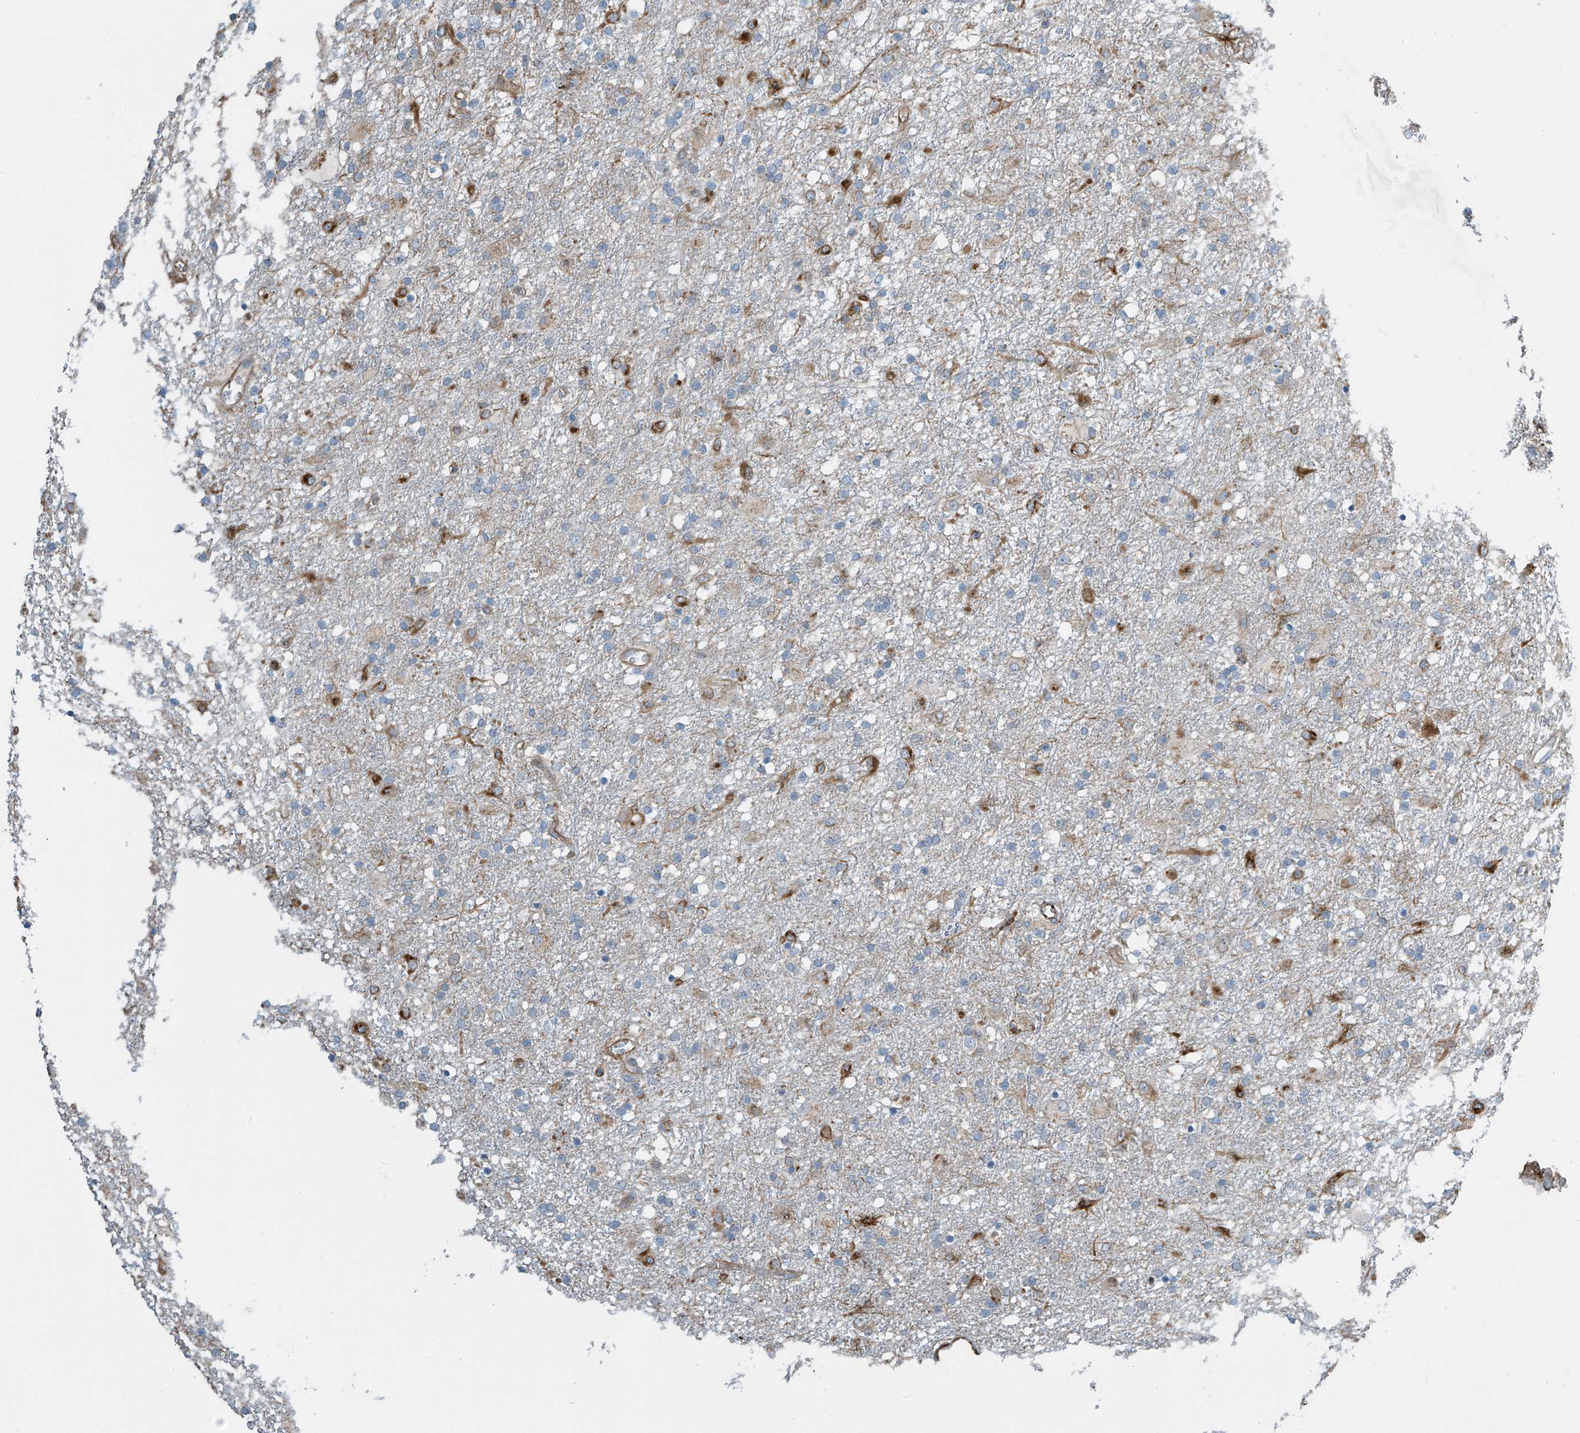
{"staining": {"intensity": "negative", "quantity": "none", "location": "none"}, "tissue": "glioma", "cell_type": "Tumor cells", "image_type": "cancer", "snomed": [{"axis": "morphology", "description": "Glioma, malignant, Low grade"}, {"axis": "topography", "description": "Brain"}], "caption": "Immunohistochemistry (IHC) histopathology image of neoplastic tissue: human malignant glioma (low-grade) stained with DAB (3,3'-diaminobenzidine) displays no significant protein staining in tumor cells. Nuclei are stained in blue.", "gene": "SH3BGRL3", "patient": {"sex": "male", "age": 65}}